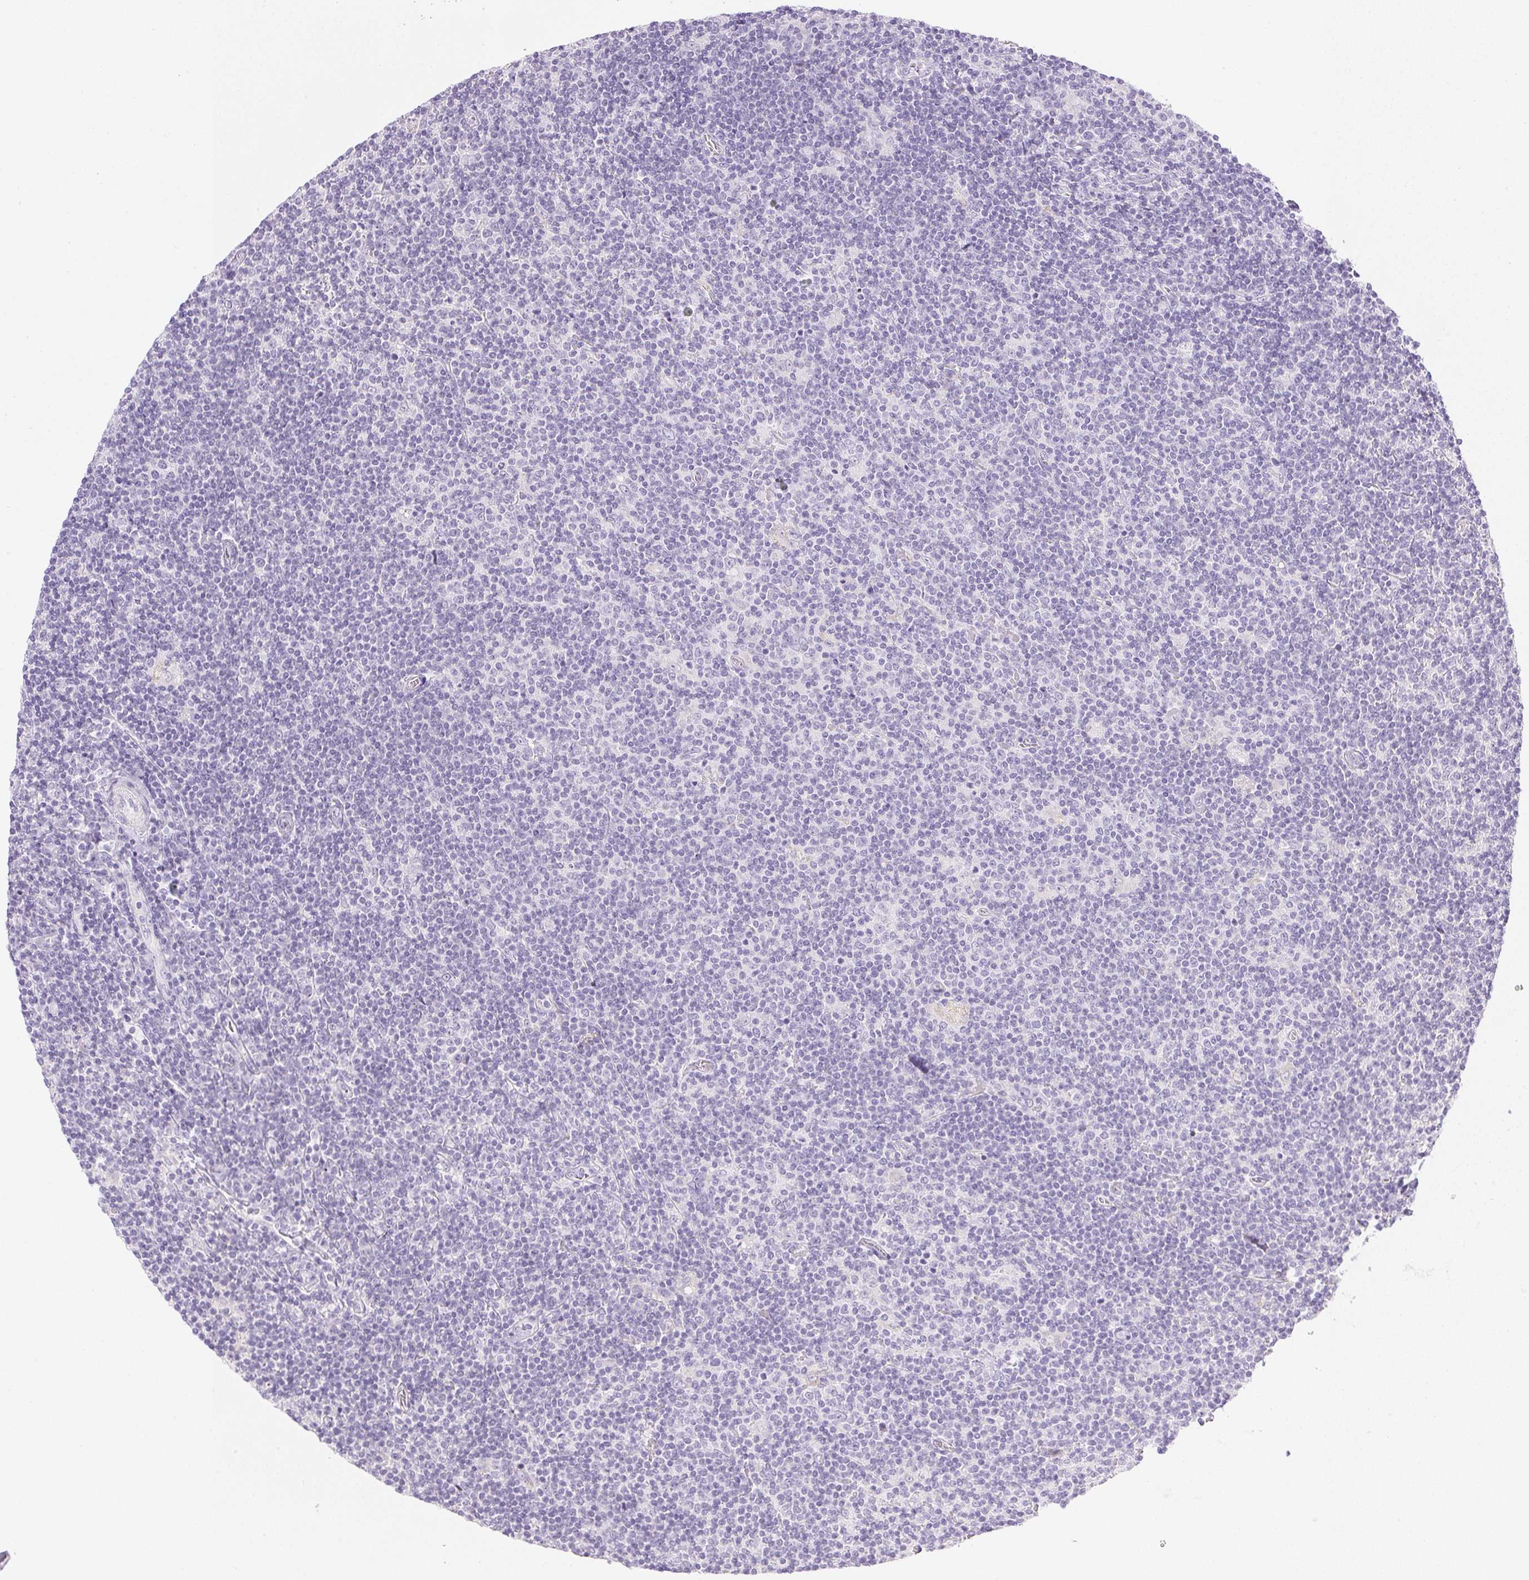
{"staining": {"intensity": "negative", "quantity": "none", "location": "none"}, "tissue": "lymphoma", "cell_type": "Tumor cells", "image_type": "cancer", "snomed": [{"axis": "morphology", "description": "Hodgkin's disease, NOS"}, {"axis": "topography", "description": "Lymph node"}], "caption": "Immunohistochemistry of Hodgkin's disease shows no positivity in tumor cells.", "gene": "CTRL", "patient": {"sex": "male", "age": 40}}